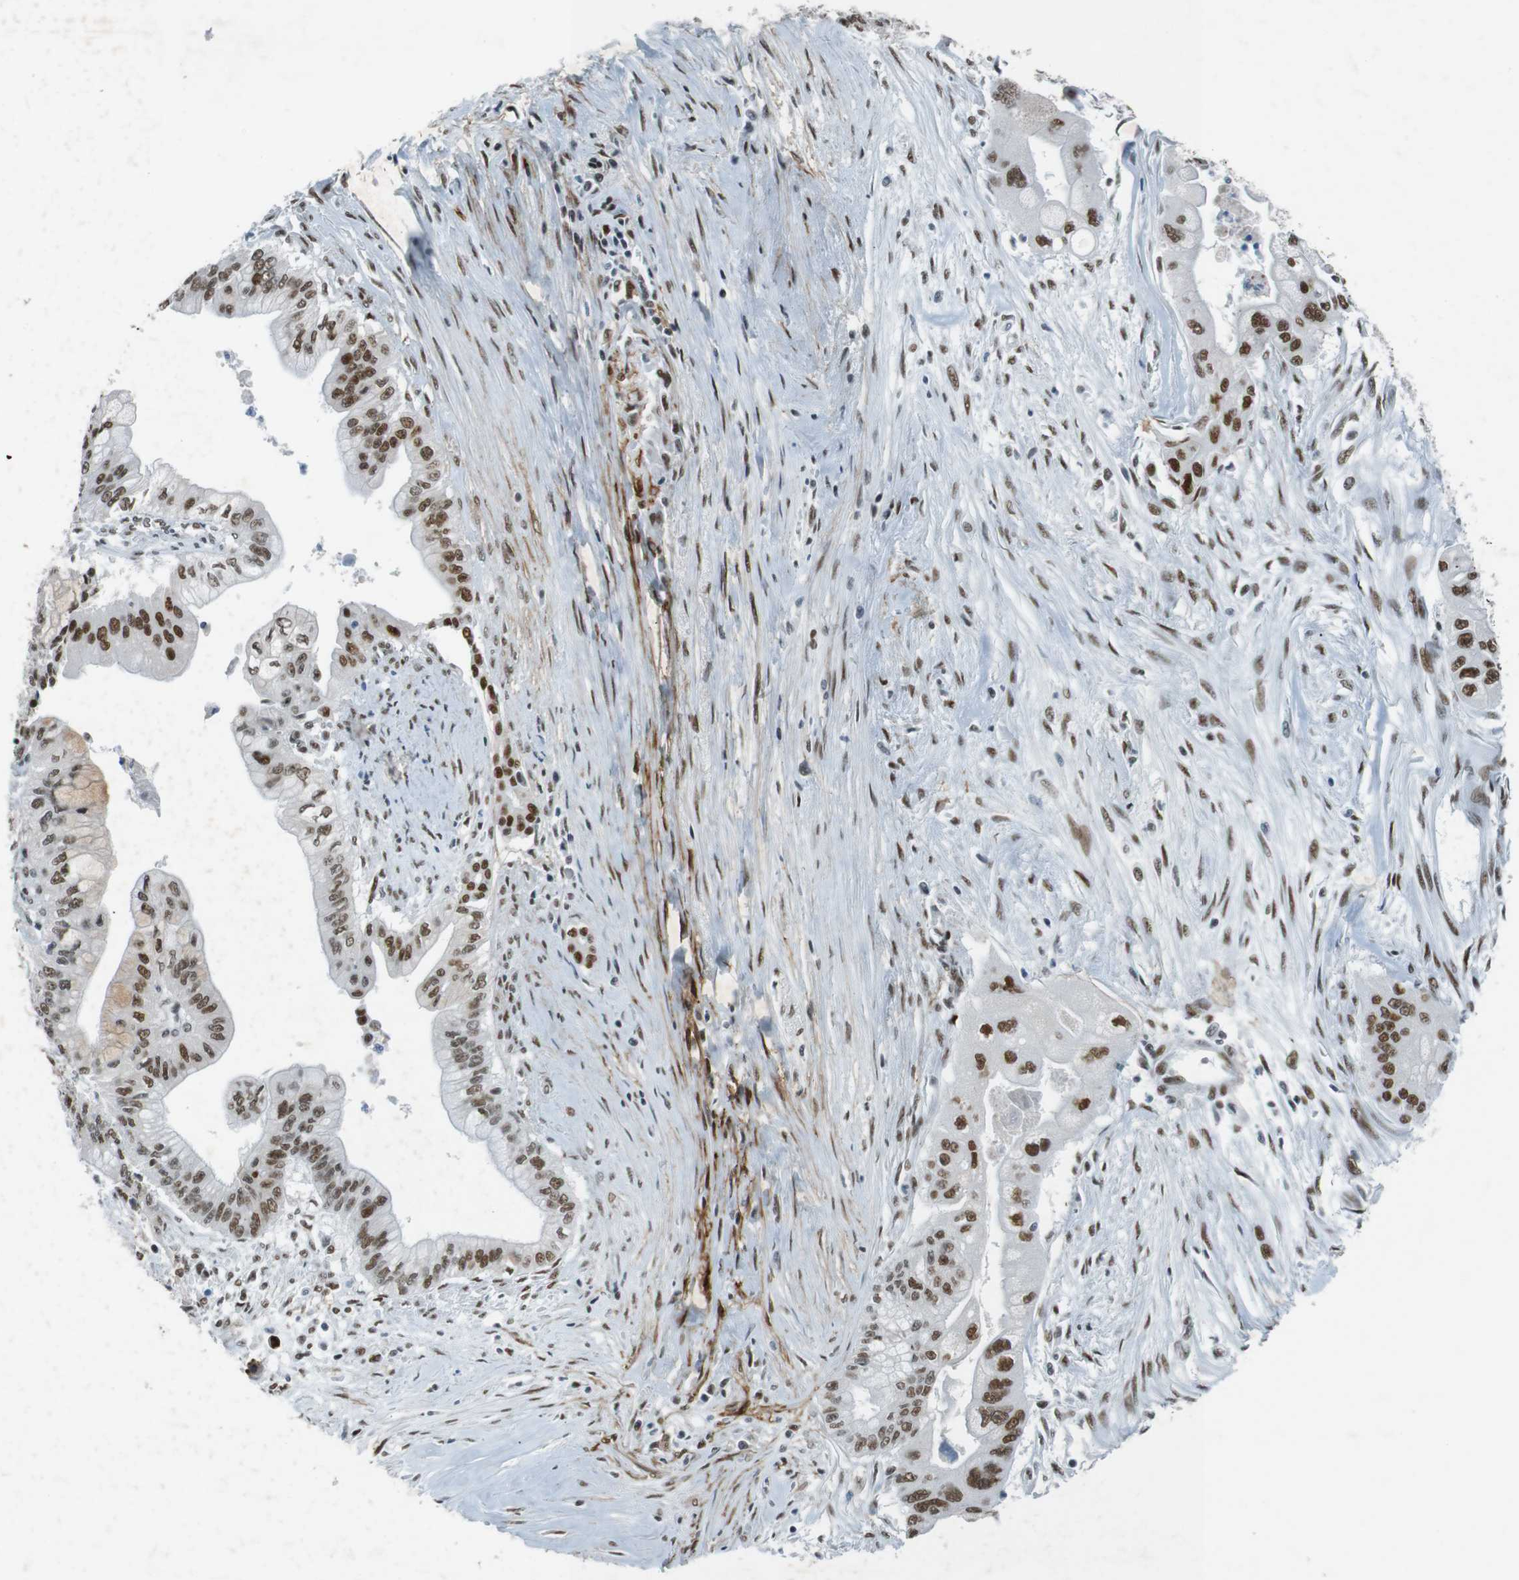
{"staining": {"intensity": "strong", "quantity": ">75%", "location": "nuclear"}, "tissue": "pancreatic cancer", "cell_type": "Tumor cells", "image_type": "cancer", "snomed": [{"axis": "morphology", "description": "Adenocarcinoma, NOS"}, {"axis": "topography", "description": "Pancreas"}], "caption": "Strong nuclear positivity is appreciated in approximately >75% of tumor cells in pancreatic cancer.", "gene": "HEXIM1", "patient": {"sex": "male", "age": 59}}